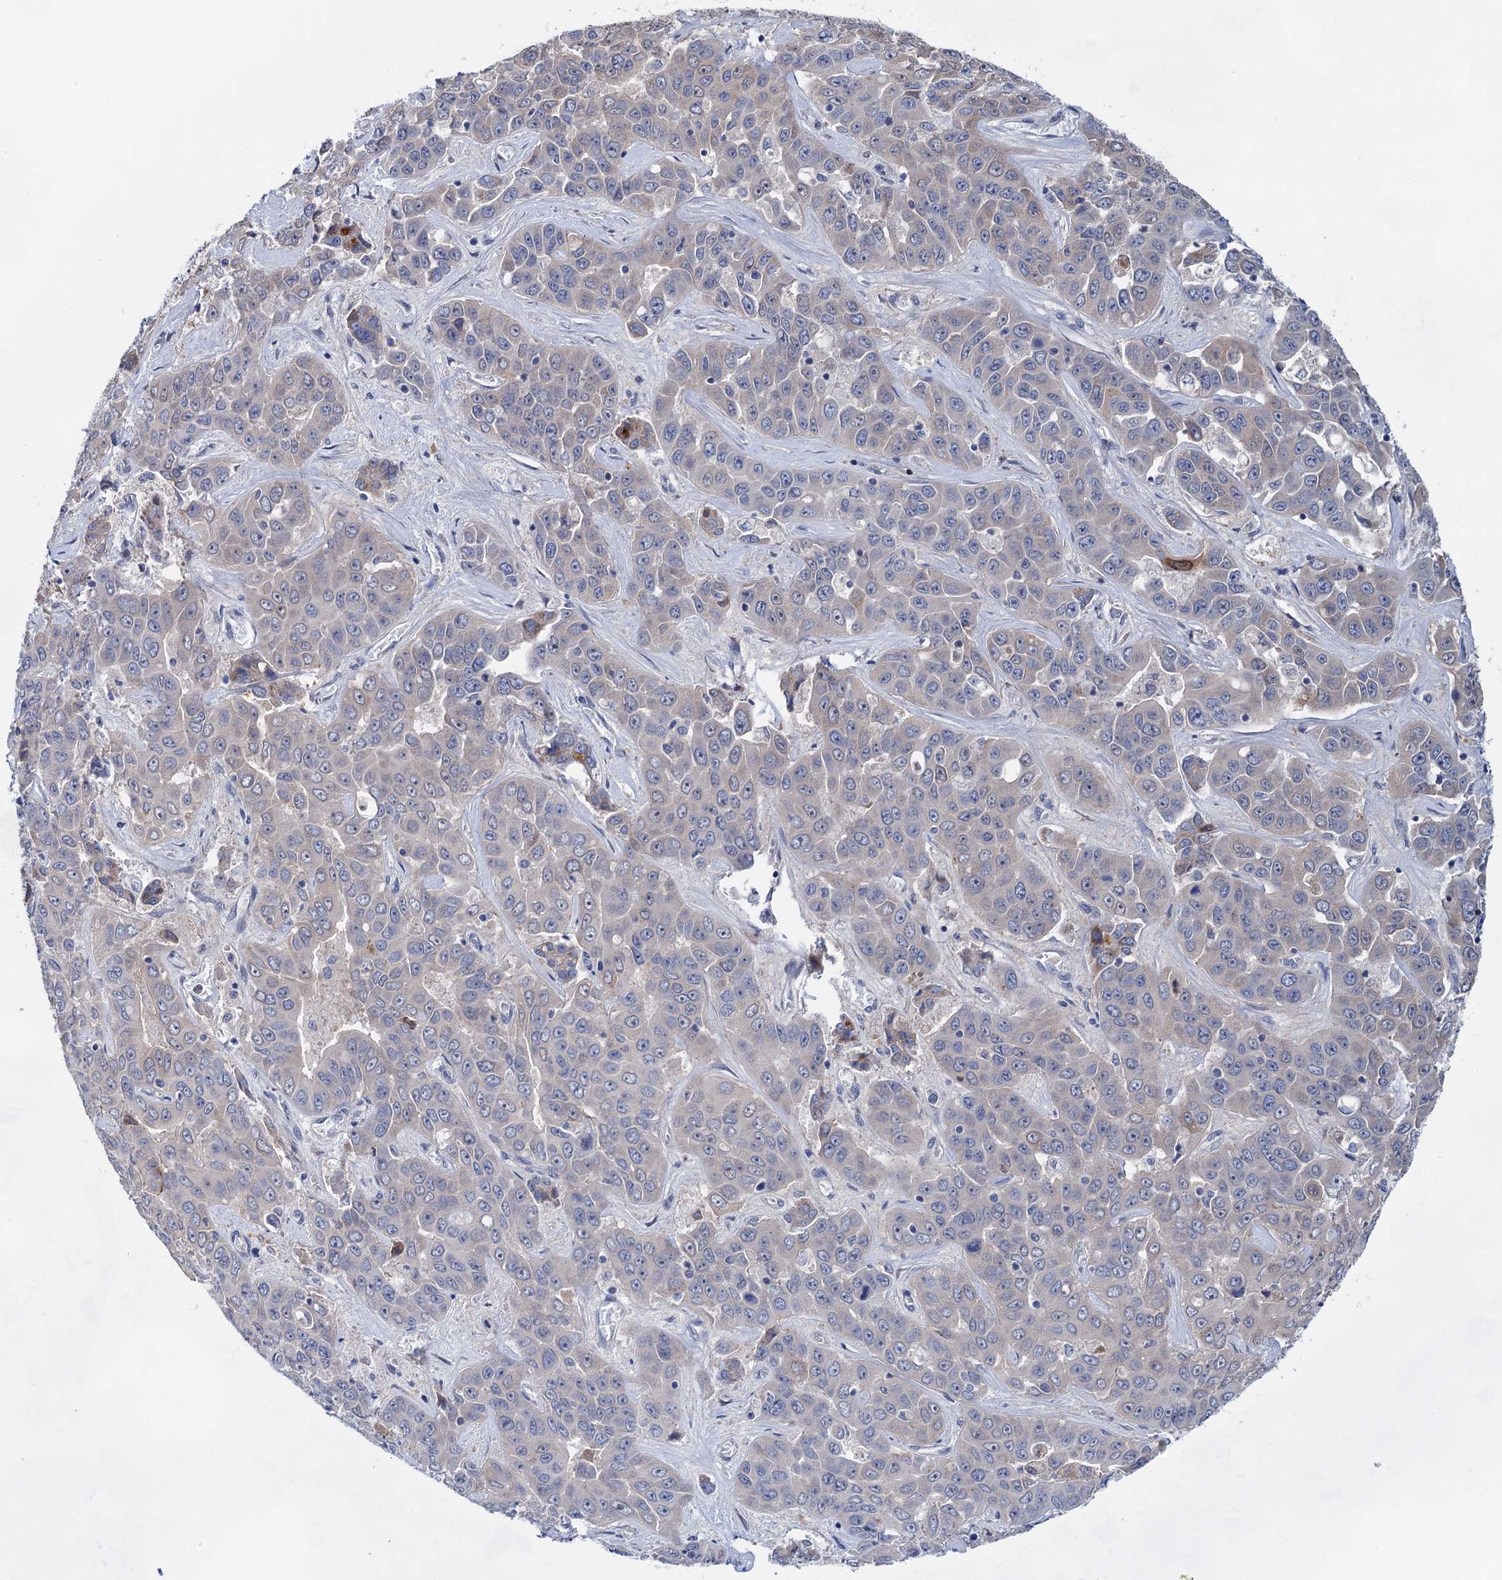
{"staining": {"intensity": "negative", "quantity": "none", "location": "none"}, "tissue": "liver cancer", "cell_type": "Tumor cells", "image_type": "cancer", "snomed": [{"axis": "morphology", "description": "Cholangiocarcinoma"}, {"axis": "topography", "description": "Liver"}], "caption": "Cholangiocarcinoma (liver) was stained to show a protein in brown. There is no significant expression in tumor cells.", "gene": "MORN3", "patient": {"sex": "female", "age": 52}}